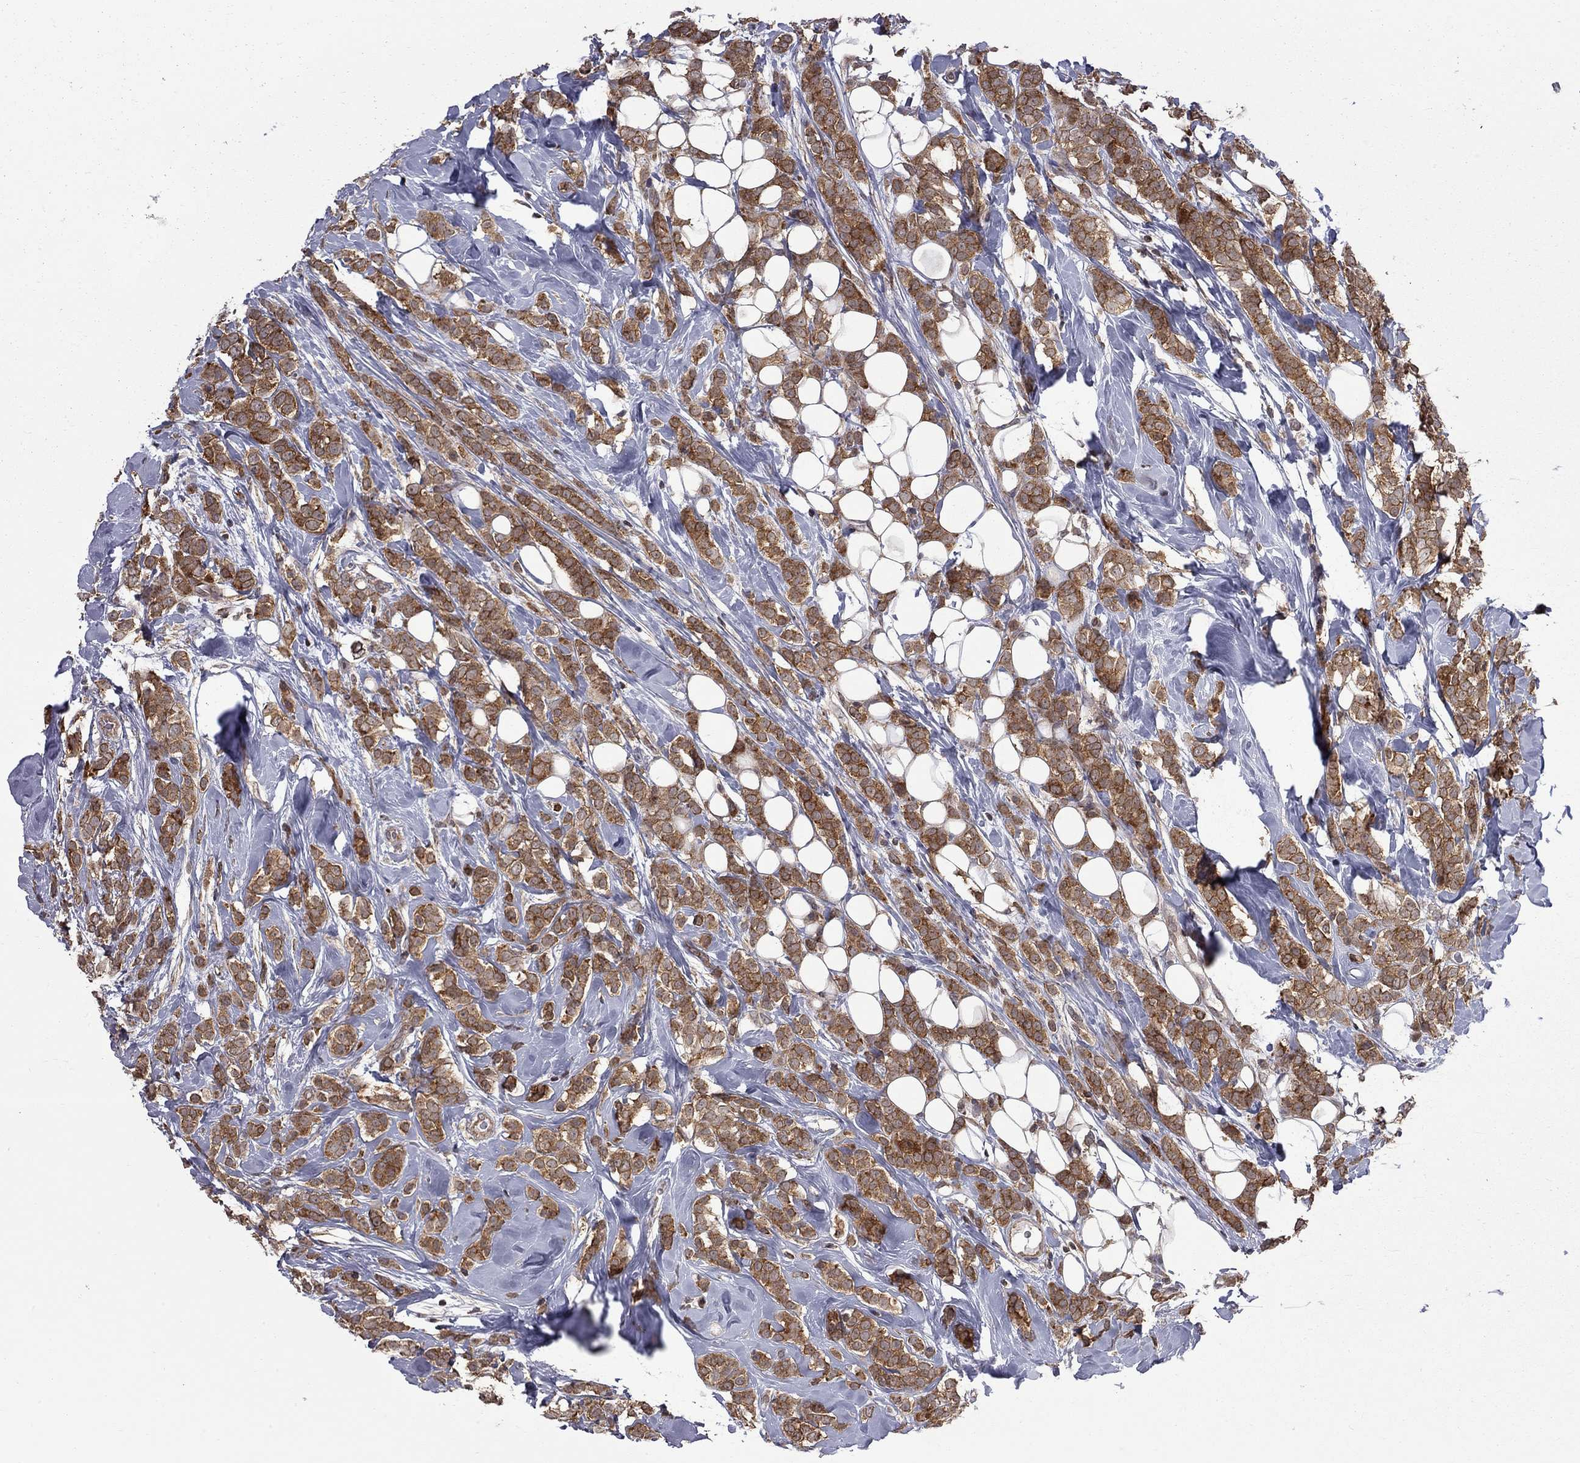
{"staining": {"intensity": "strong", "quantity": ">75%", "location": "cytoplasmic/membranous"}, "tissue": "breast cancer", "cell_type": "Tumor cells", "image_type": "cancer", "snomed": [{"axis": "morphology", "description": "Lobular carcinoma"}, {"axis": "topography", "description": "Breast"}], "caption": "Strong cytoplasmic/membranous positivity for a protein is present in about >75% of tumor cells of breast cancer using immunohistochemistry (IHC).", "gene": "NAA50", "patient": {"sex": "female", "age": 49}}